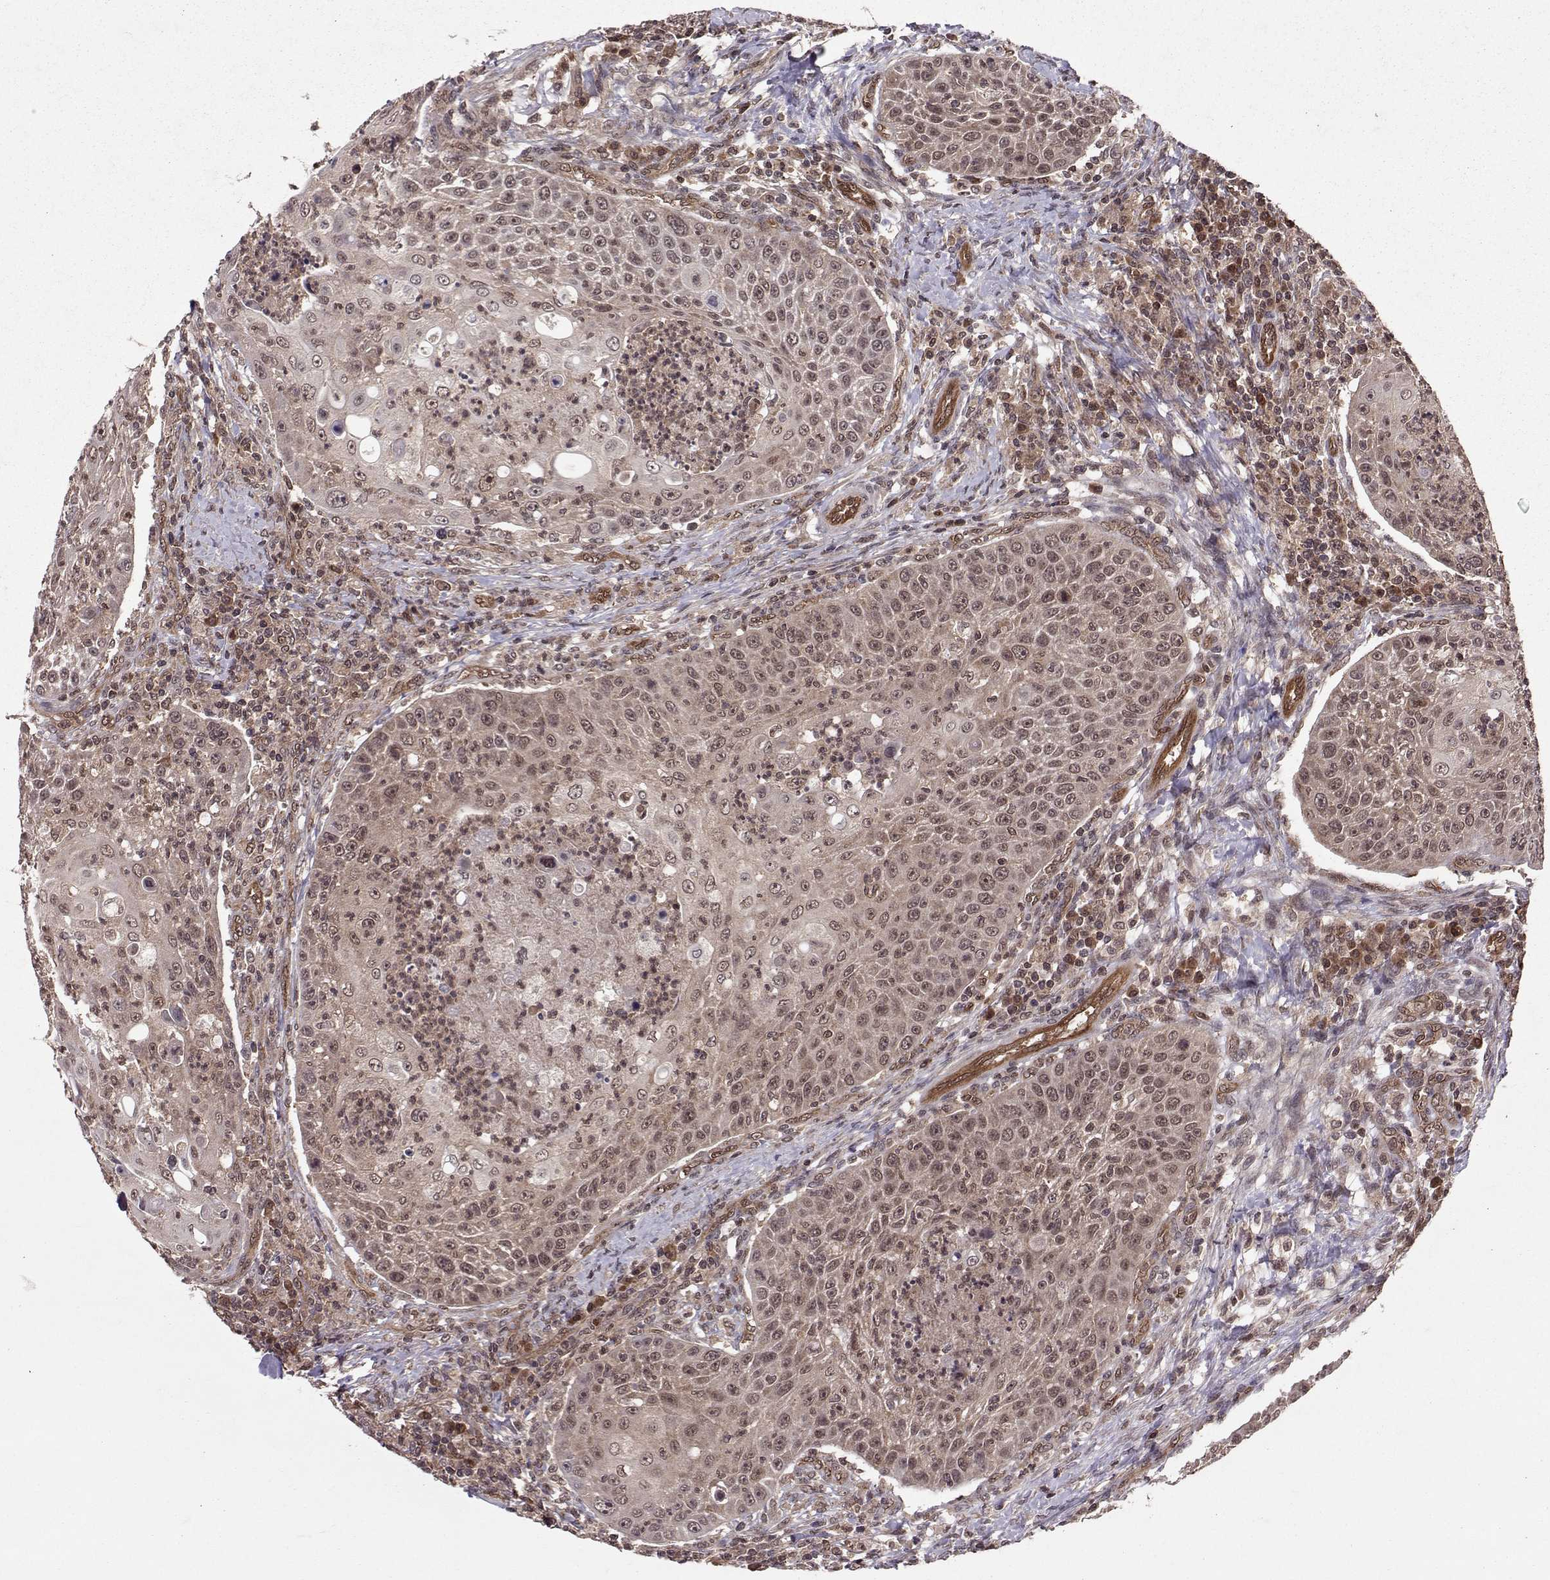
{"staining": {"intensity": "weak", "quantity": ">75%", "location": "cytoplasmic/membranous,nuclear"}, "tissue": "head and neck cancer", "cell_type": "Tumor cells", "image_type": "cancer", "snomed": [{"axis": "morphology", "description": "Squamous cell carcinoma, NOS"}, {"axis": "topography", "description": "Head-Neck"}], "caption": "High-magnification brightfield microscopy of squamous cell carcinoma (head and neck) stained with DAB (3,3'-diaminobenzidine) (brown) and counterstained with hematoxylin (blue). tumor cells exhibit weak cytoplasmic/membranous and nuclear staining is appreciated in approximately>75% of cells. (brown staining indicates protein expression, while blue staining denotes nuclei).", "gene": "PPP2R2A", "patient": {"sex": "male", "age": 69}}